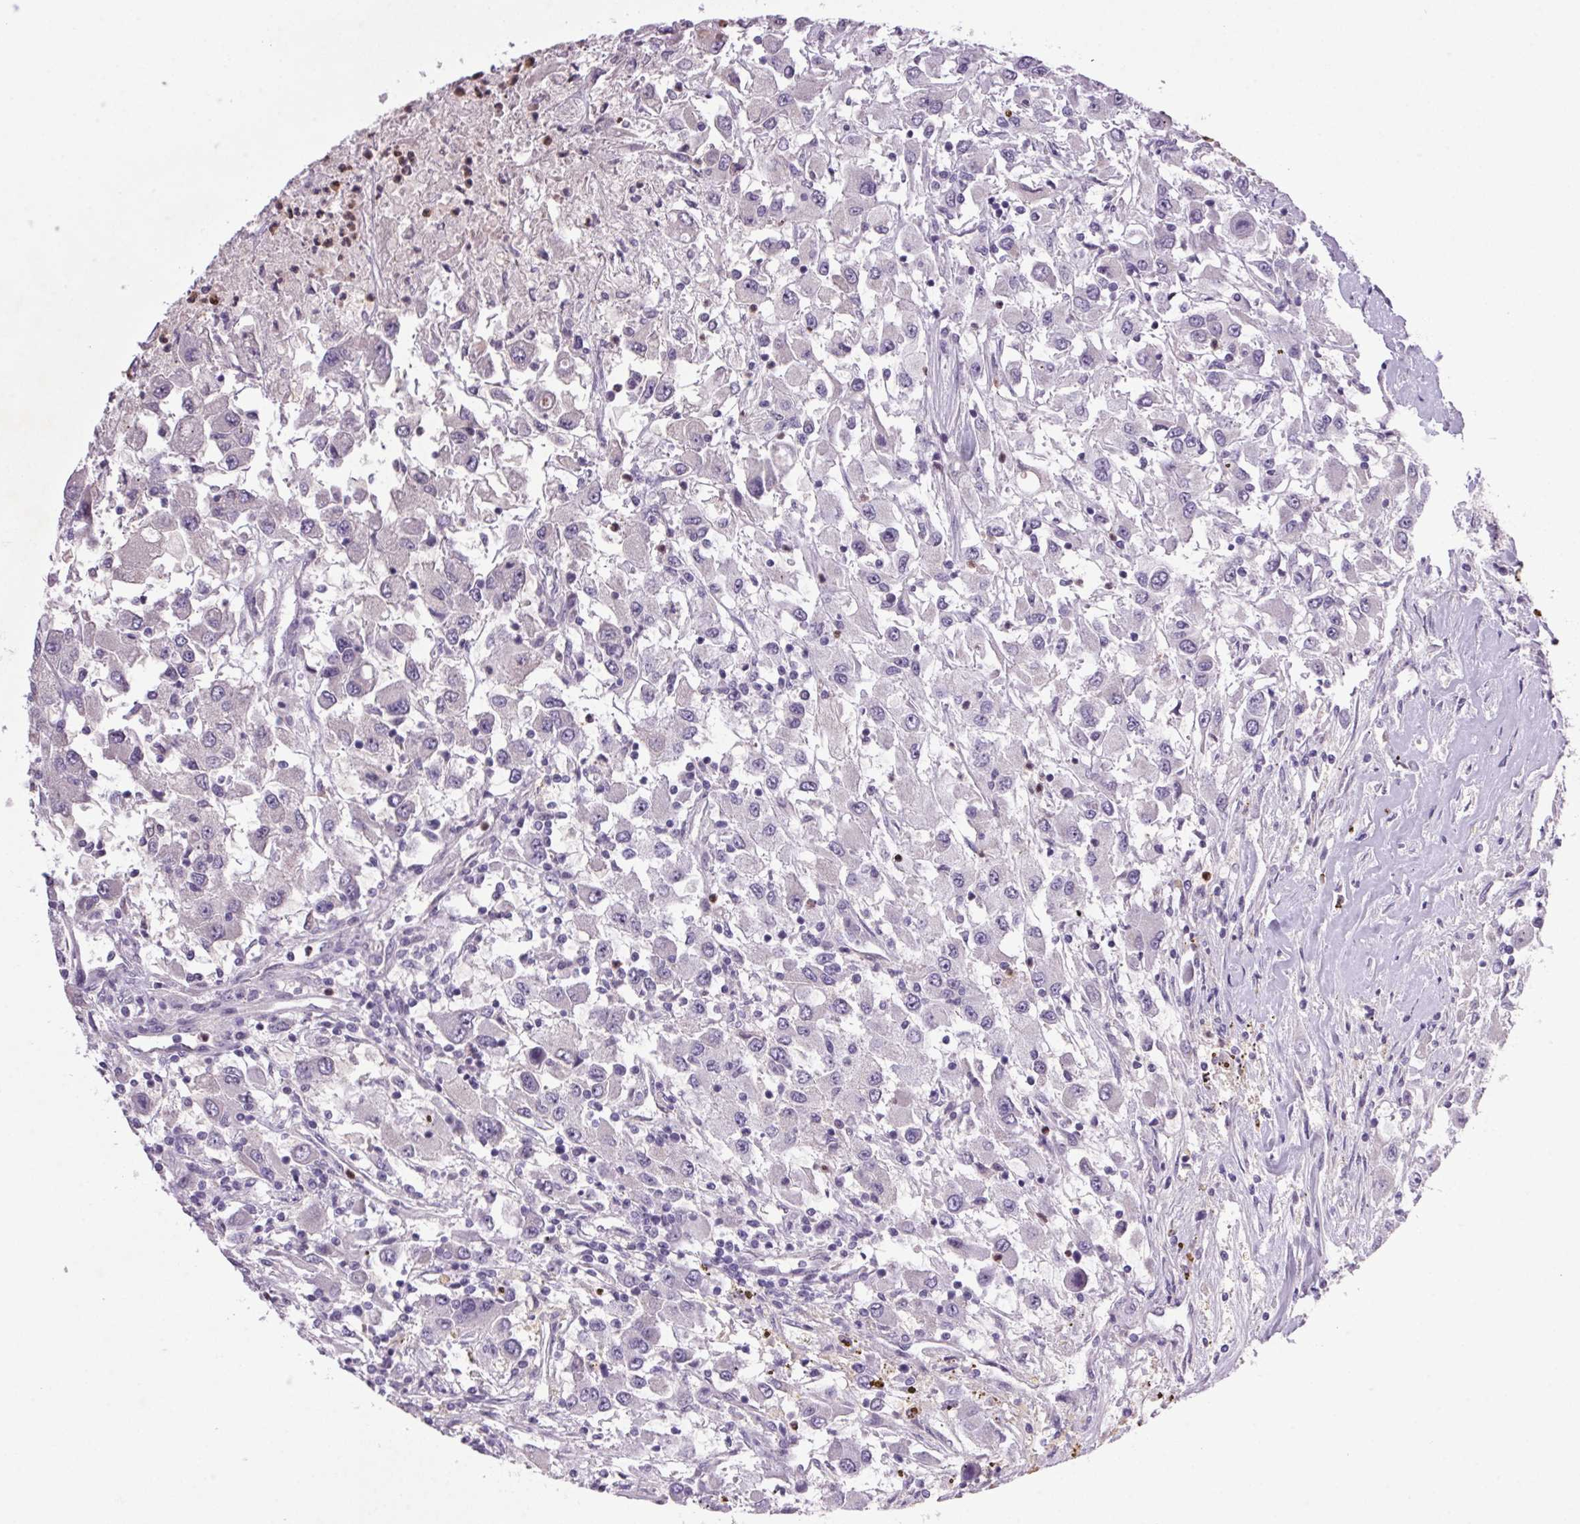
{"staining": {"intensity": "negative", "quantity": "none", "location": "none"}, "tissue": "renal cancer", "cell_type": "Tumor cells", "image_type": "cancer", "snomed": [{"axis": "morphology", "description": "Adenocarcinoma, NOS"}, {"axis": "topography", "description": "Kidney"}], "caption": "This is a histopathology image of IHC staining of renal cancer (adenocarcinoma), which shows no staining in tumor cells.", "gene": "TRDN", "patient": {"sex": "female", "age": 67}}